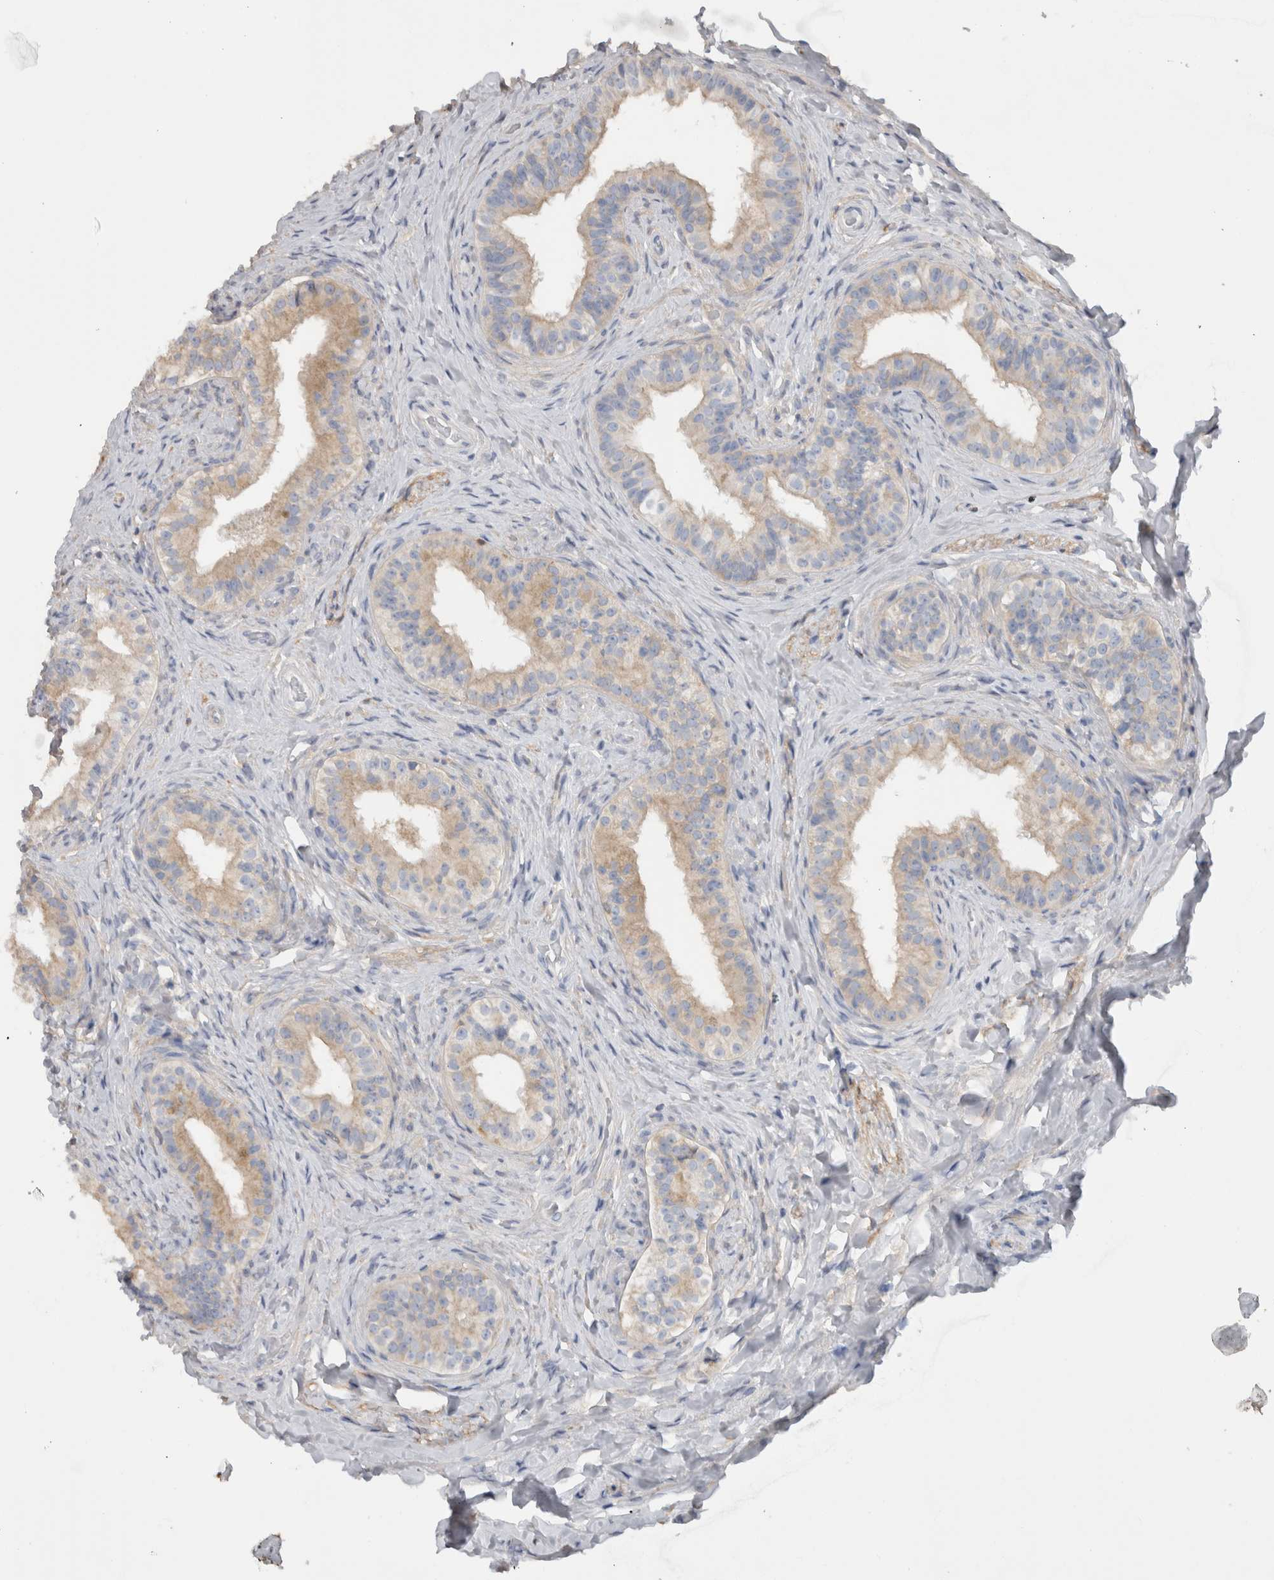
{"staining": {"intensity": "weak", "quantity": "25%-75%", "location": "cytoplasmic/membranous"}, "tissue": "epididymis", "cell_type": "Glandular cells", "image_type": "normal", "snomed": [{"axis": "morphology", "description": "Normal tissue, NOS"}, {"axis": "topography", "description": "Epididymis"}], "caption": "Immunohistochemical staining of unremarkable epididymis reveals low levels of weak cytoplasmic/membranous positivity in approximately 25%-75% of glandular cells.", "gene": "SCRN1", "patient": {"sex": "male", "age": 49}}